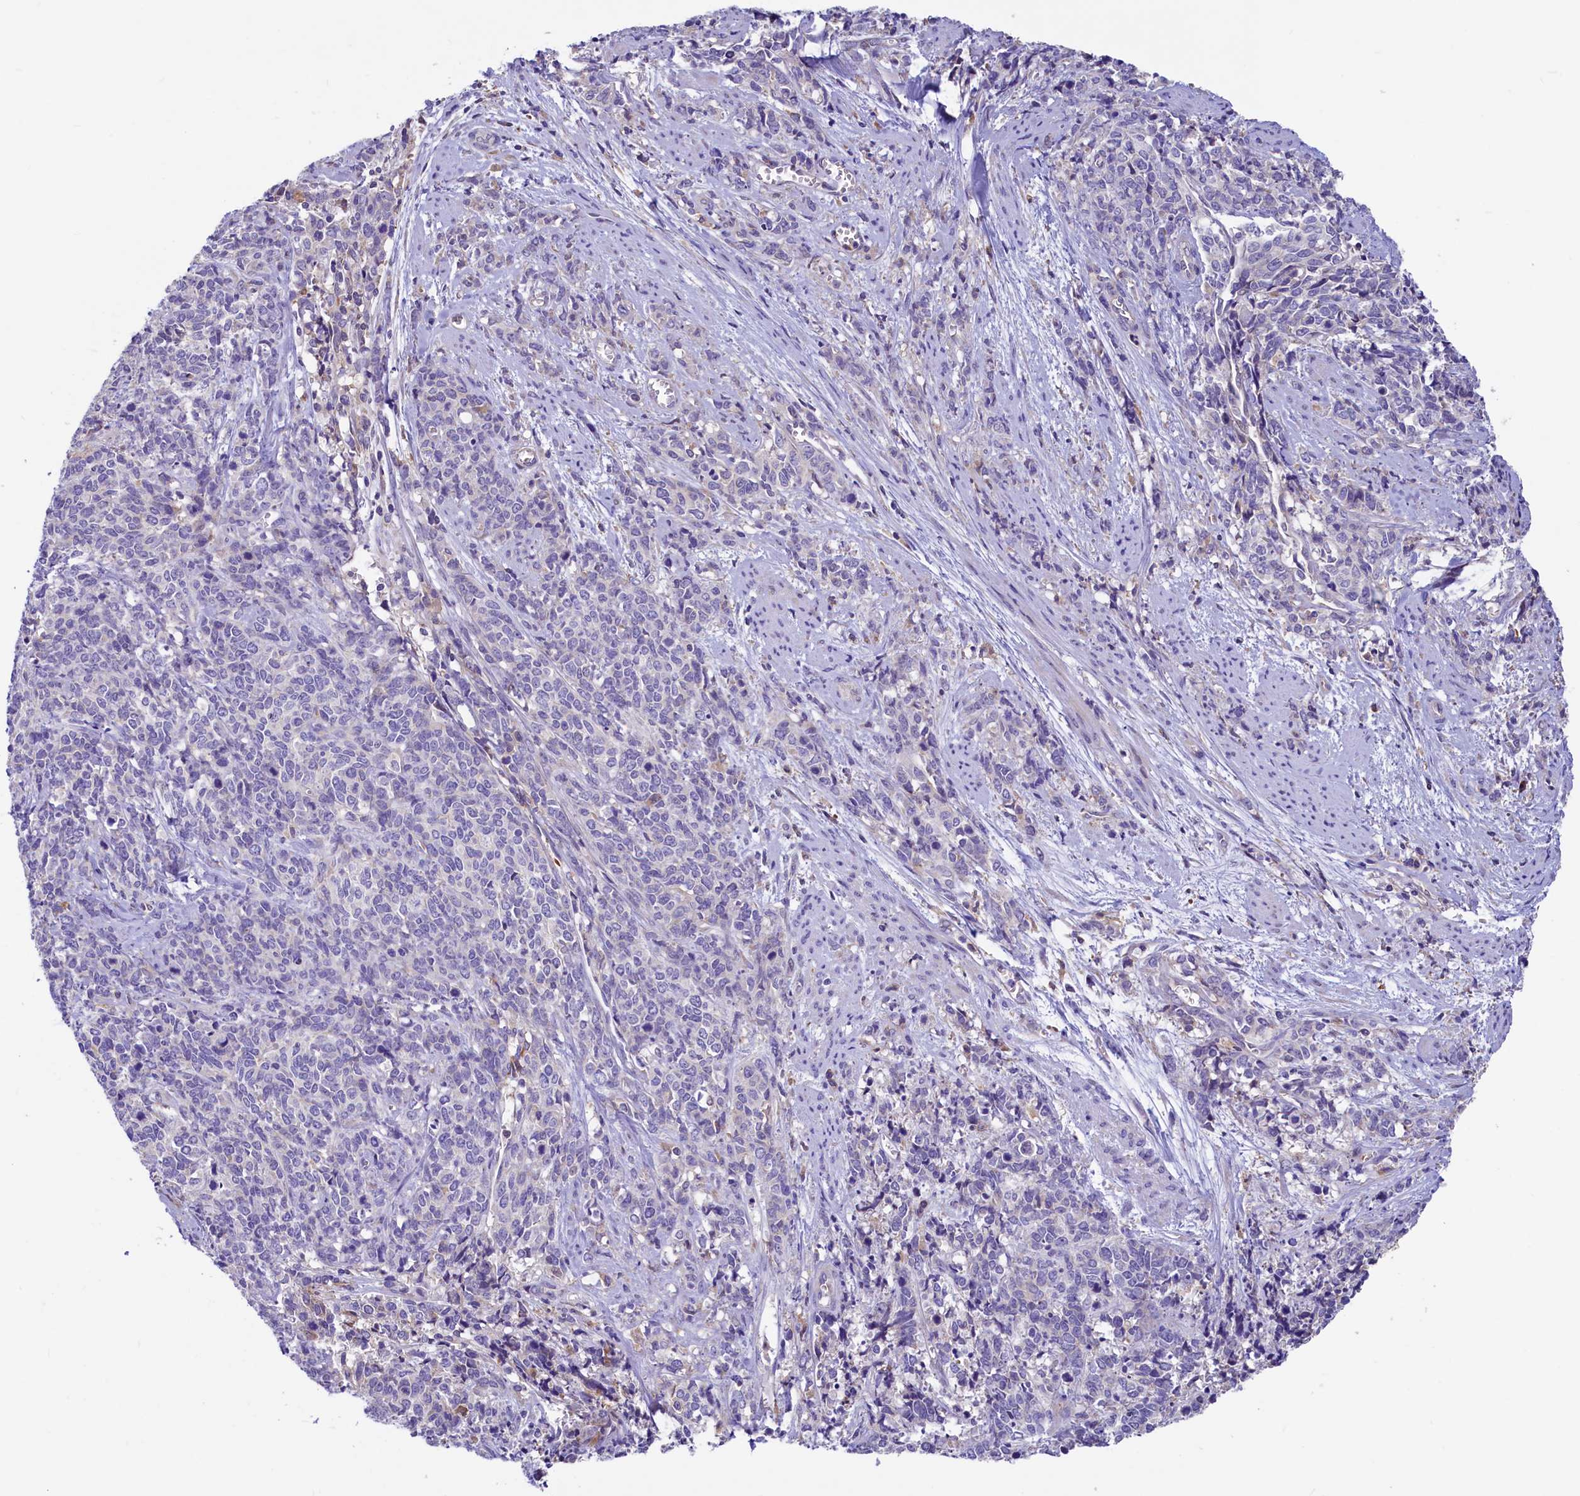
{"staining": {"intensity": "negative", "quantity": "none", "location": "none"}, "tissue": "cervical cancer", "cell_type": "Tumor cells", "image_type": "cancer", "snomed": [{"axis": "morphology", "description": "Squamous cell carcinoma, NOS"}, {"axis": "topography", "description": "Cervix"}], "caption": "Photomicrograph shows no protein expression in tumor cells of cervical squamous cell carcinoma tissue.", "gene": "HPS6", "patient": {"sex": "female", "age": 60}}